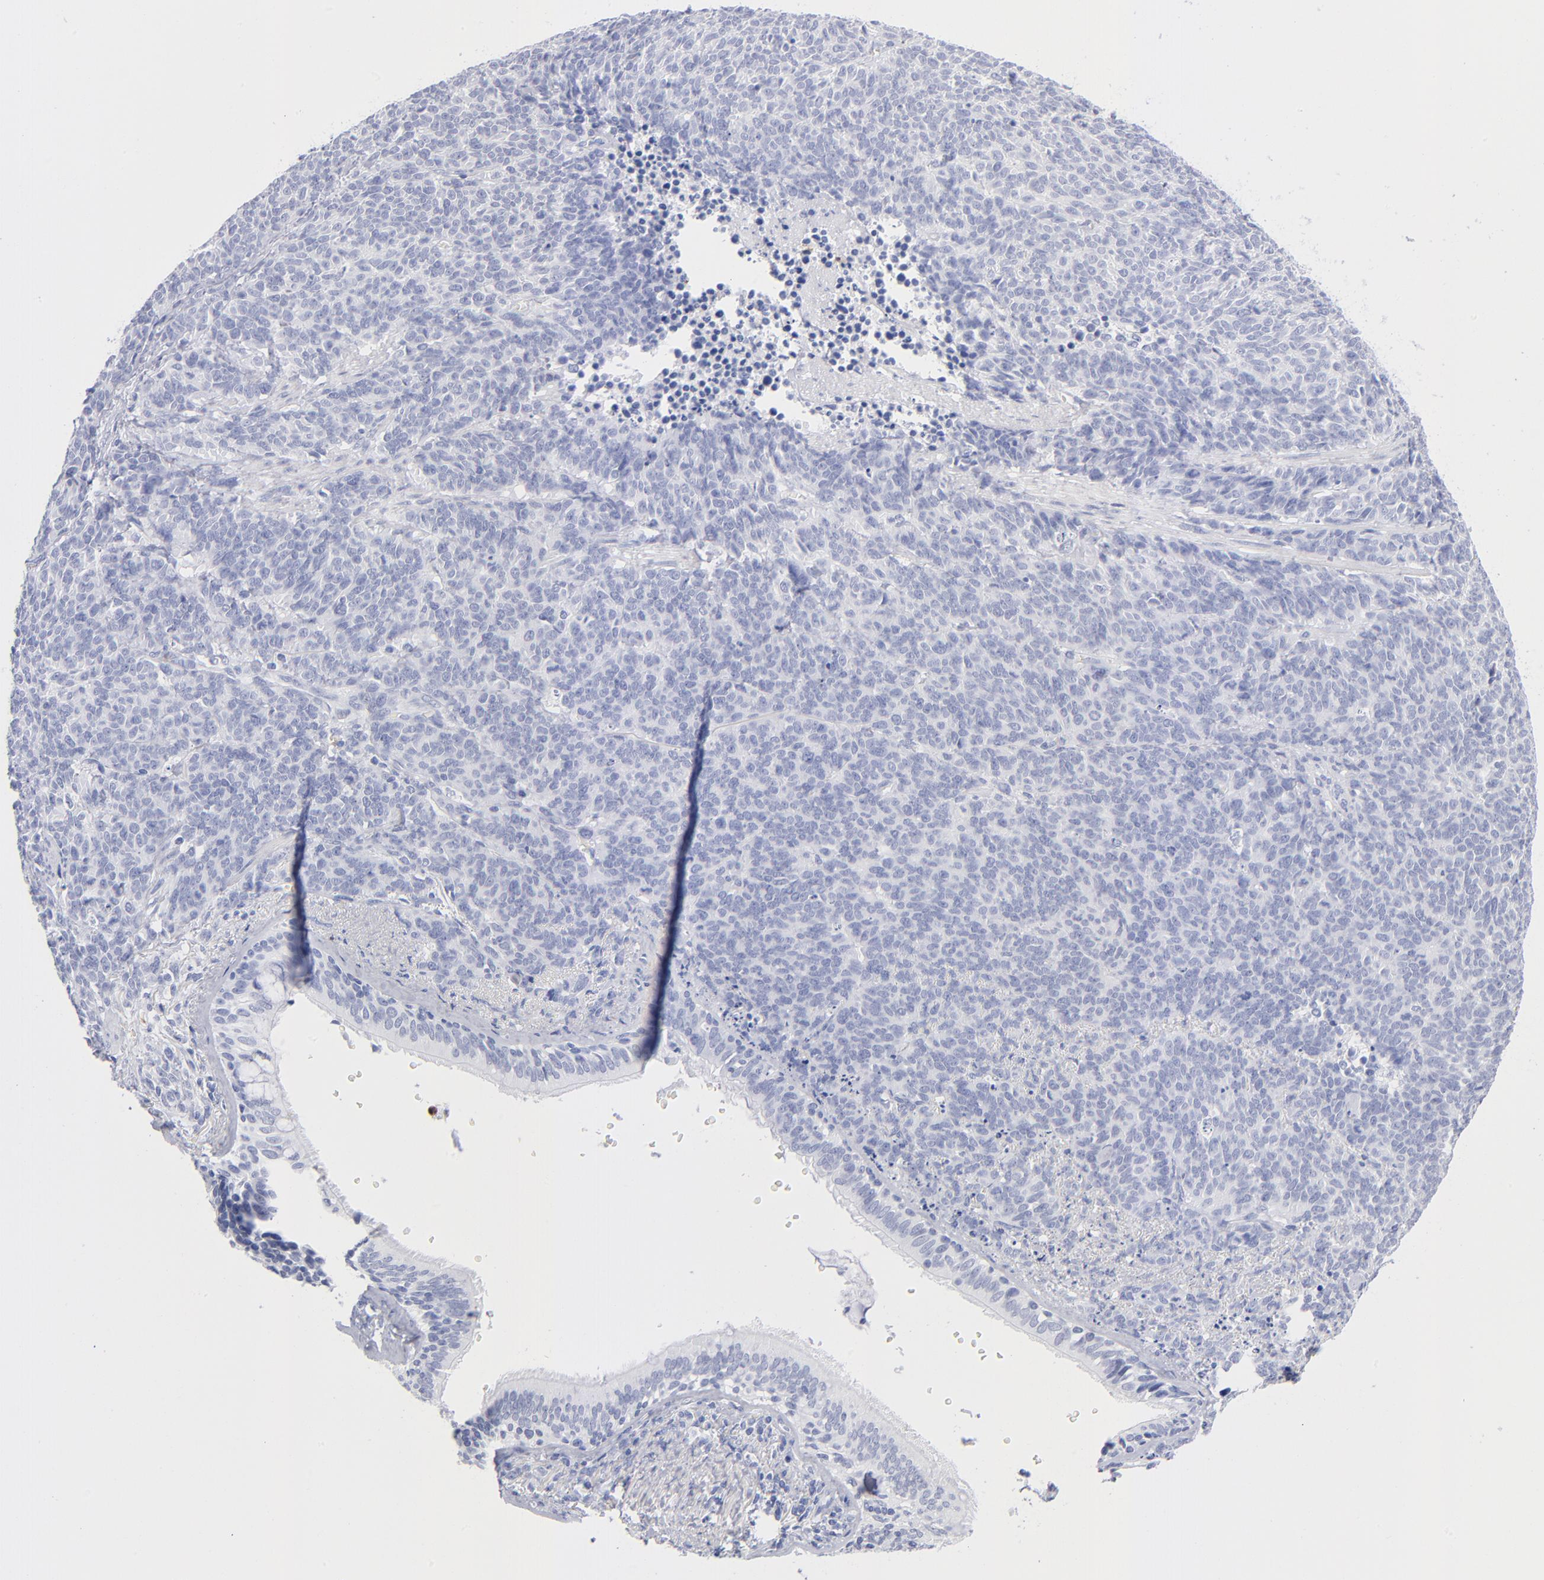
{"staining": {"intensity": "negative", "quantity": "none", "location": "none"}, "tissue": "lung cancer", "cell_type": "Tumor cells", "image_type": "cancer", "snomed": [{"axis": "morphology", "description": "Neoplasm, malignant, NOS"}, {"axis": "topography", "description": "Lung"}], "caption": "Protein analysis of lung neoplasm (malignant) shows no significant positivity in tumor cells.", "gene": "ARG1", "patient": {"sex": "female", "age": 58}}